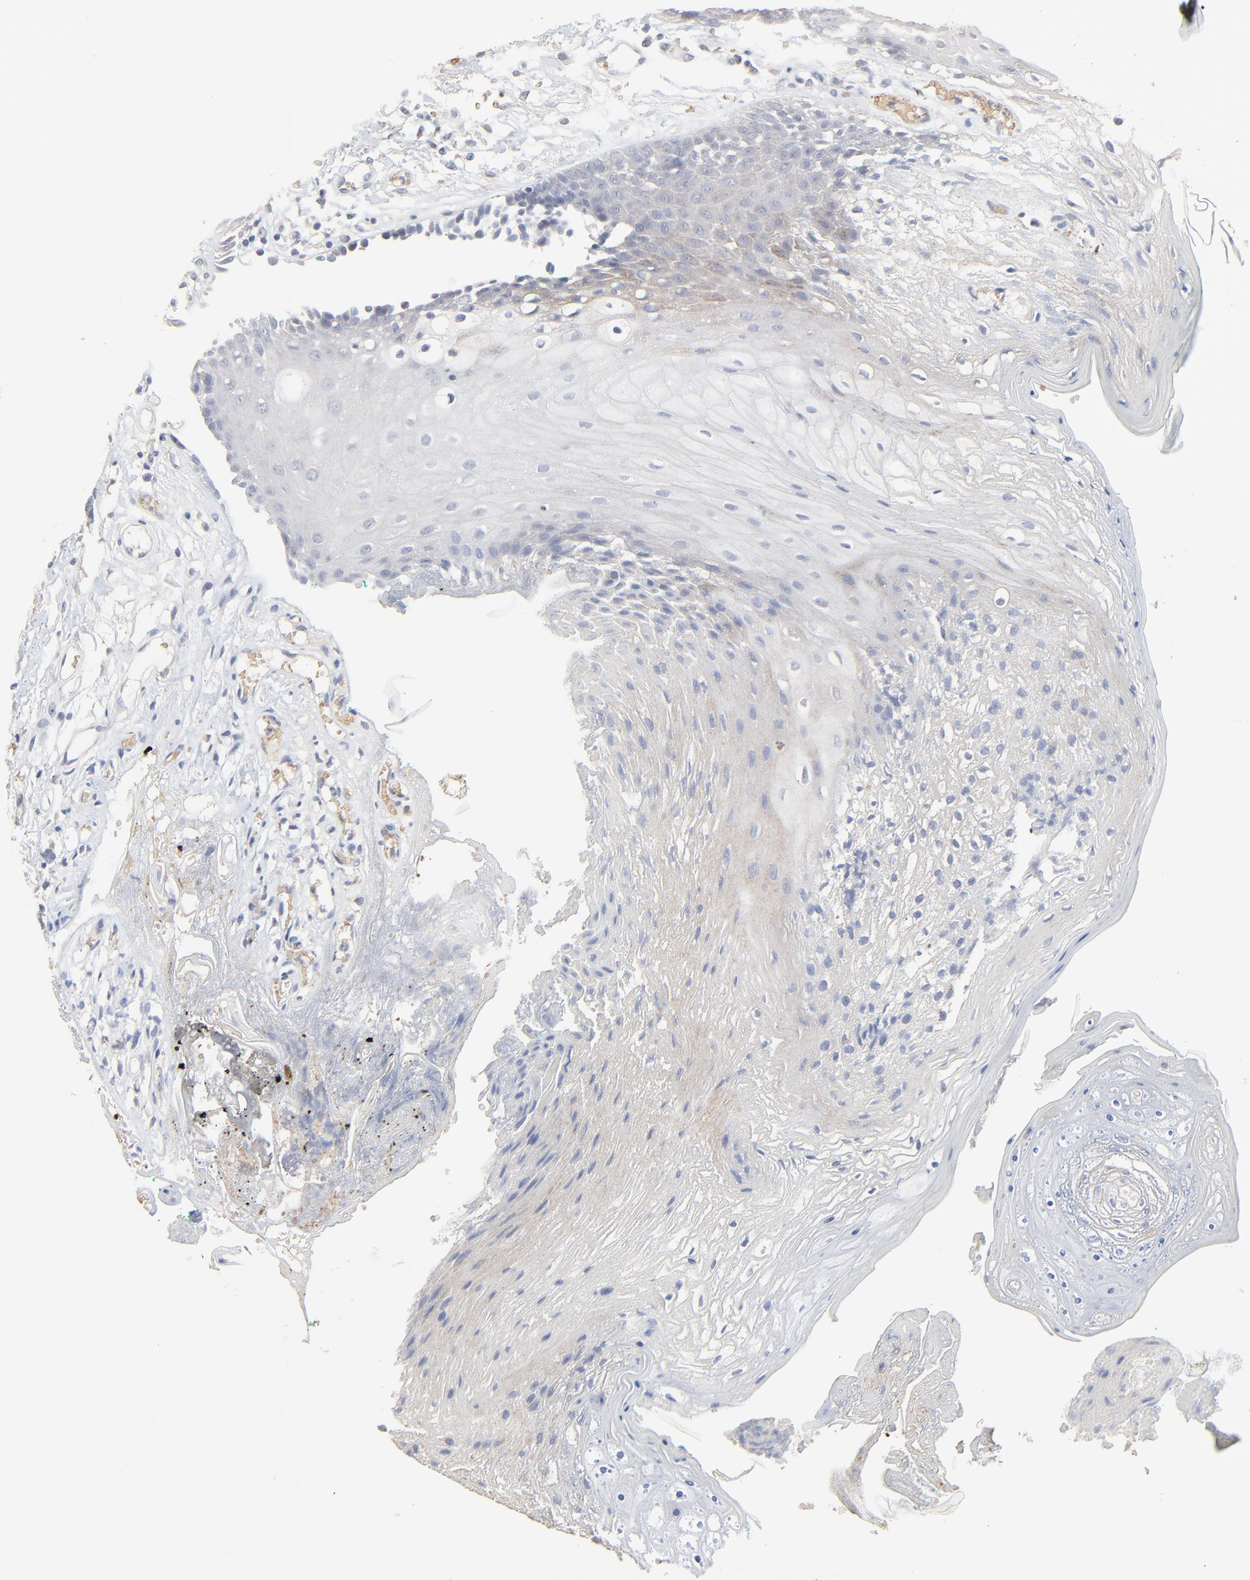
{"staining": {"intensity": "weak", "quantity": "<25%", "location": "cytoplasmic/membranous"}, "tissue": "oral mucosa", "cell_type": "Squamous epithelial cells", "image_type": "normal", "snomed": [{"axis": "morphology", "description": "Normal tissue, NOS"}, {"axis": "morphology", "description": "Squamous cell carcinoma, NOS"}, {"axis": "topography", "description": "Skeletal muscle"}, {"axis": "topography", "description": "Oral tissue"}, {"axis": "topography", "description": "Head-Neck"}], "caption": "Immunohistochemical staining of benign human oral mucosa reveals no significant expression in squamous epithelial cells.", "gene": "FANCB", "patient": {"sex": "female", "age": 84}}